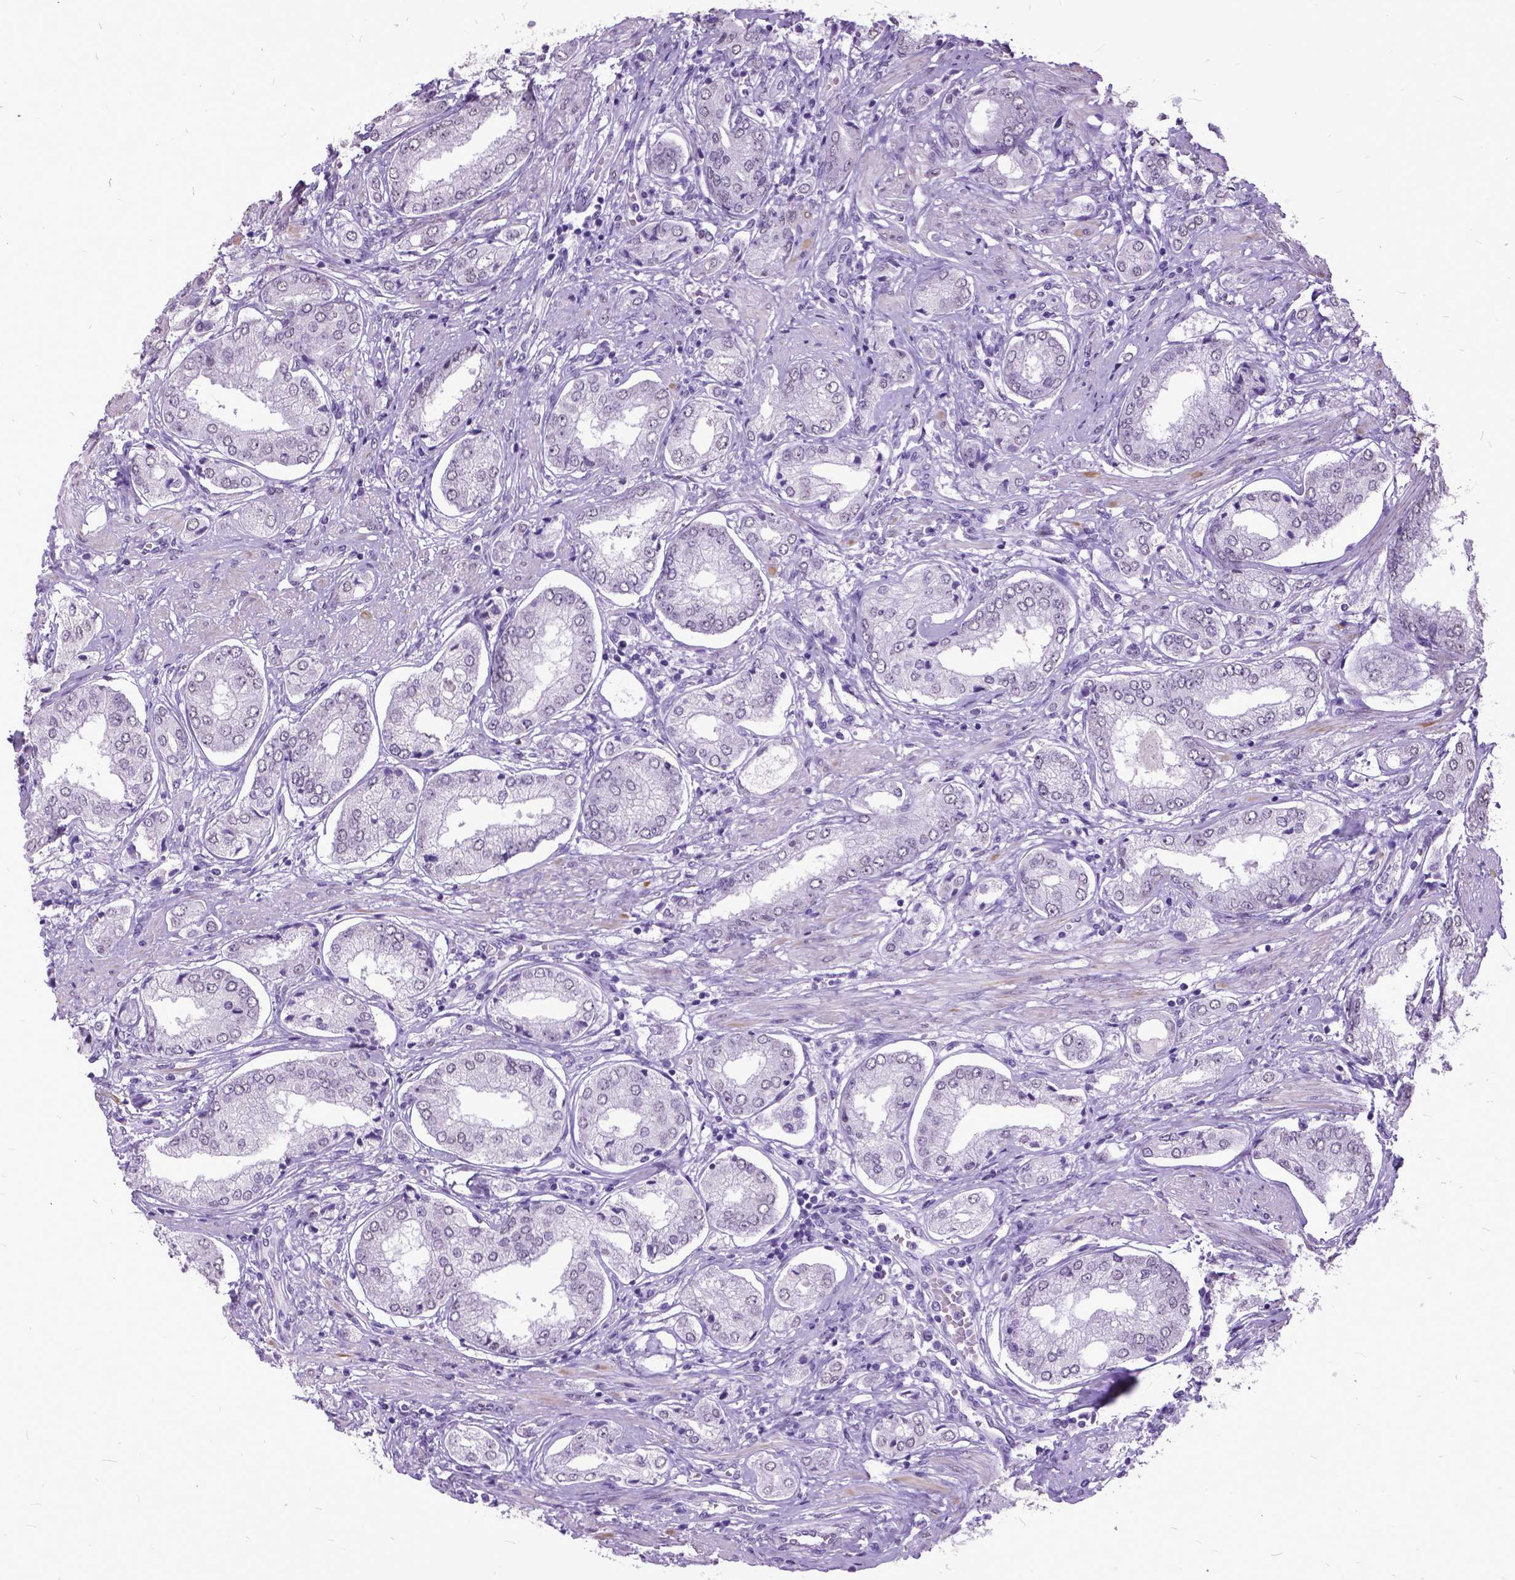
{"staining": {"intensity": "negative", "quantity": "none", "location": "none"}, "tissue": "prostate cancer", "cell_type": "Tumor cells", "image_type": "cancer", "snomed": [{"axis": "morphology", "description": "Adenocarcinoma, NOS"}, {"axis": "topography", "description": "Prostate"}], "caption": "Human prostate cancer (adenocarcinoma) stained for a protein using immunohistochemistry exhibits no expression in tumor cells.", "gene": "MARCHF10", "patient": {"sex": "male", "age": 63}}